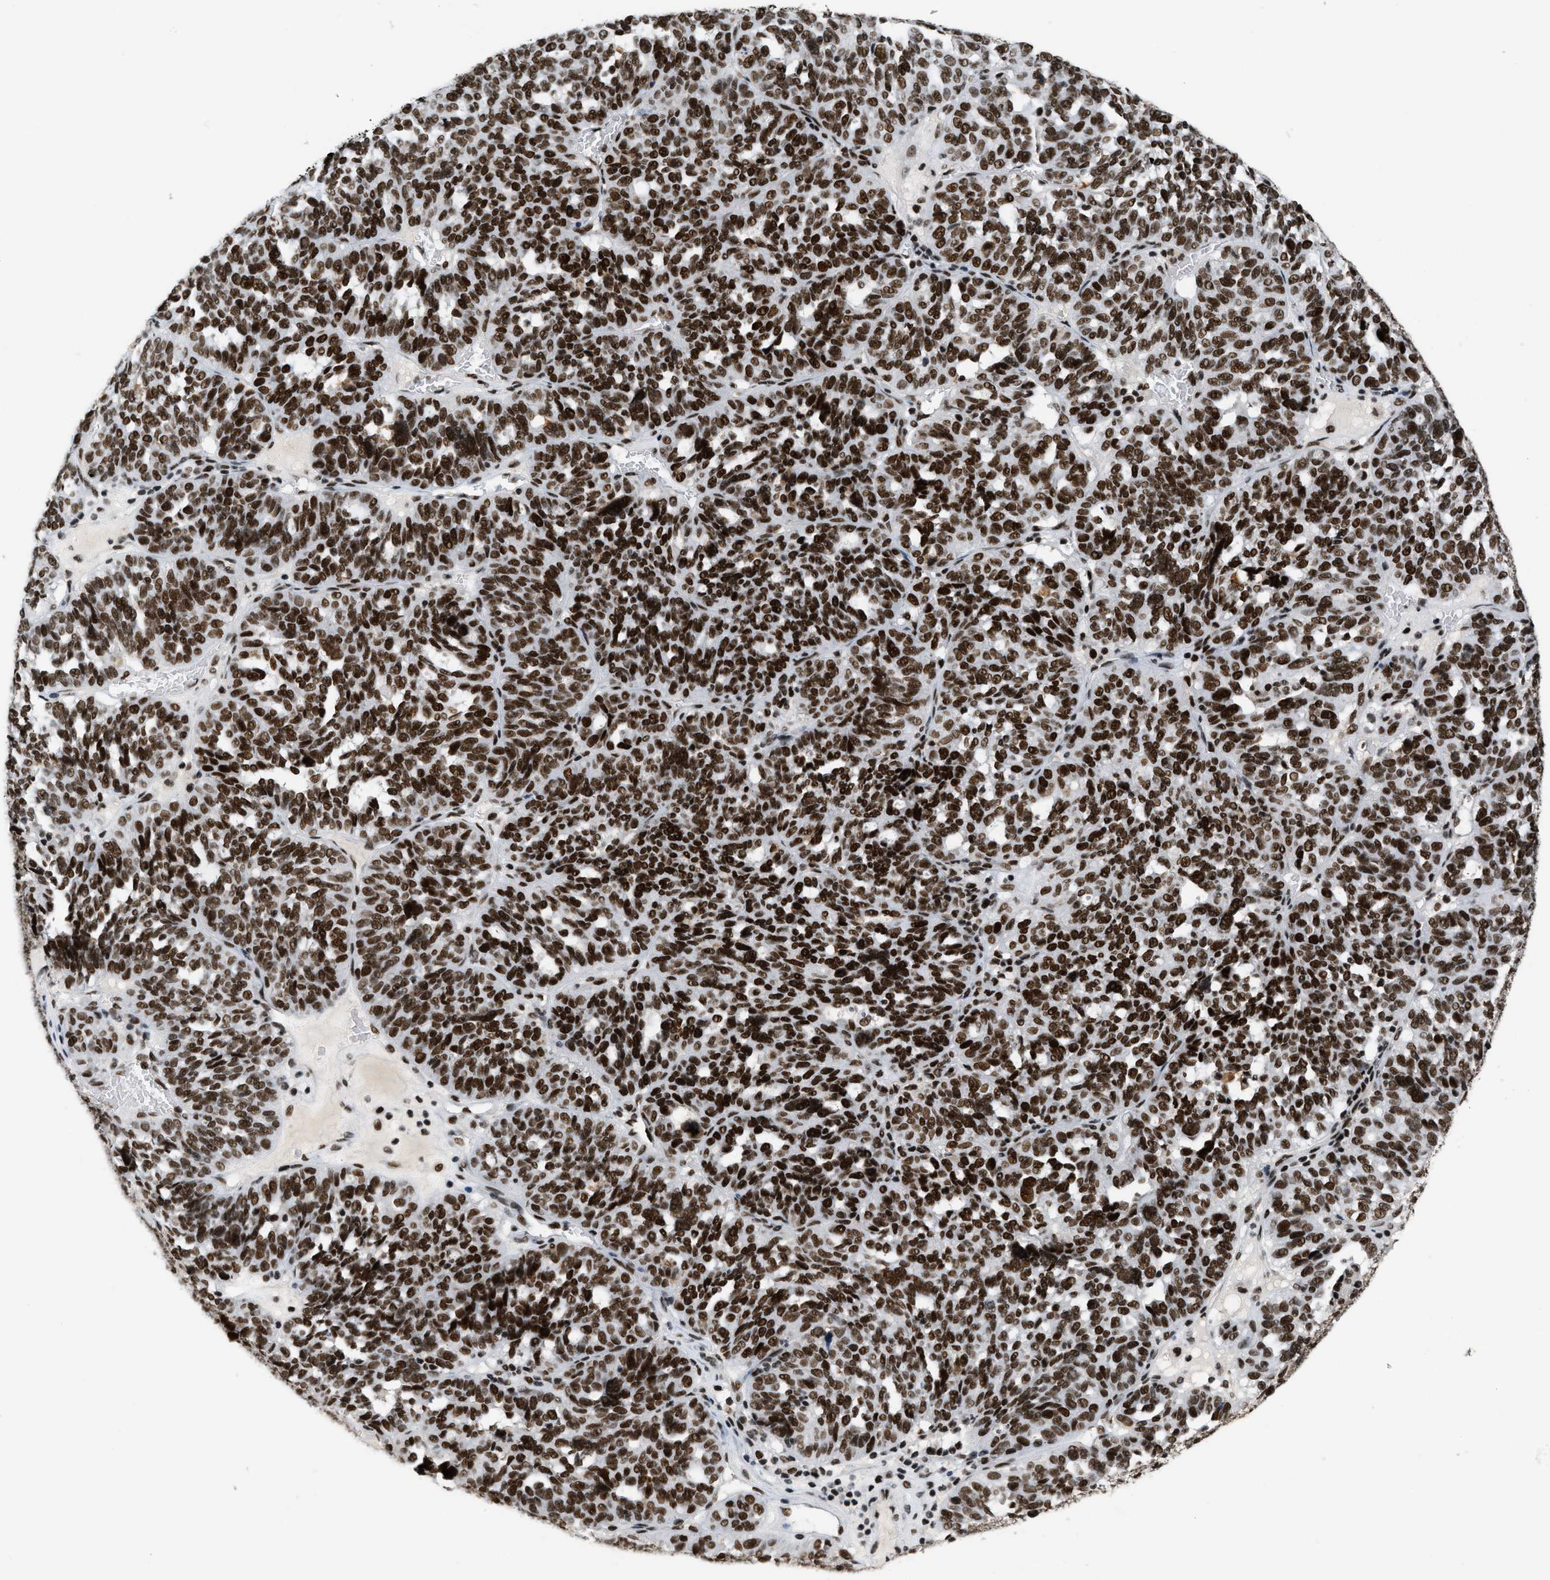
{"staining": {"intensity": "strong", "quantity": ">75%", "location": "nuclear"}, "tissue": "ovarian cancer", "cell_type": "Tumor cells", "image_type": "cancer", "snomed": [{"axis": "morphology", "description": "Cystadenocarcinoma, serous, NOS"}, {"axis": "topography", "description": "Ovary"}], "caption": "Tumor cells demonstrate strong nuclear staining in approximately >75% of cells in ovarian serous cystadenocarcinoma.", "gene": "SMARCB1", "patient": {"sex": "female", "age": 59}}